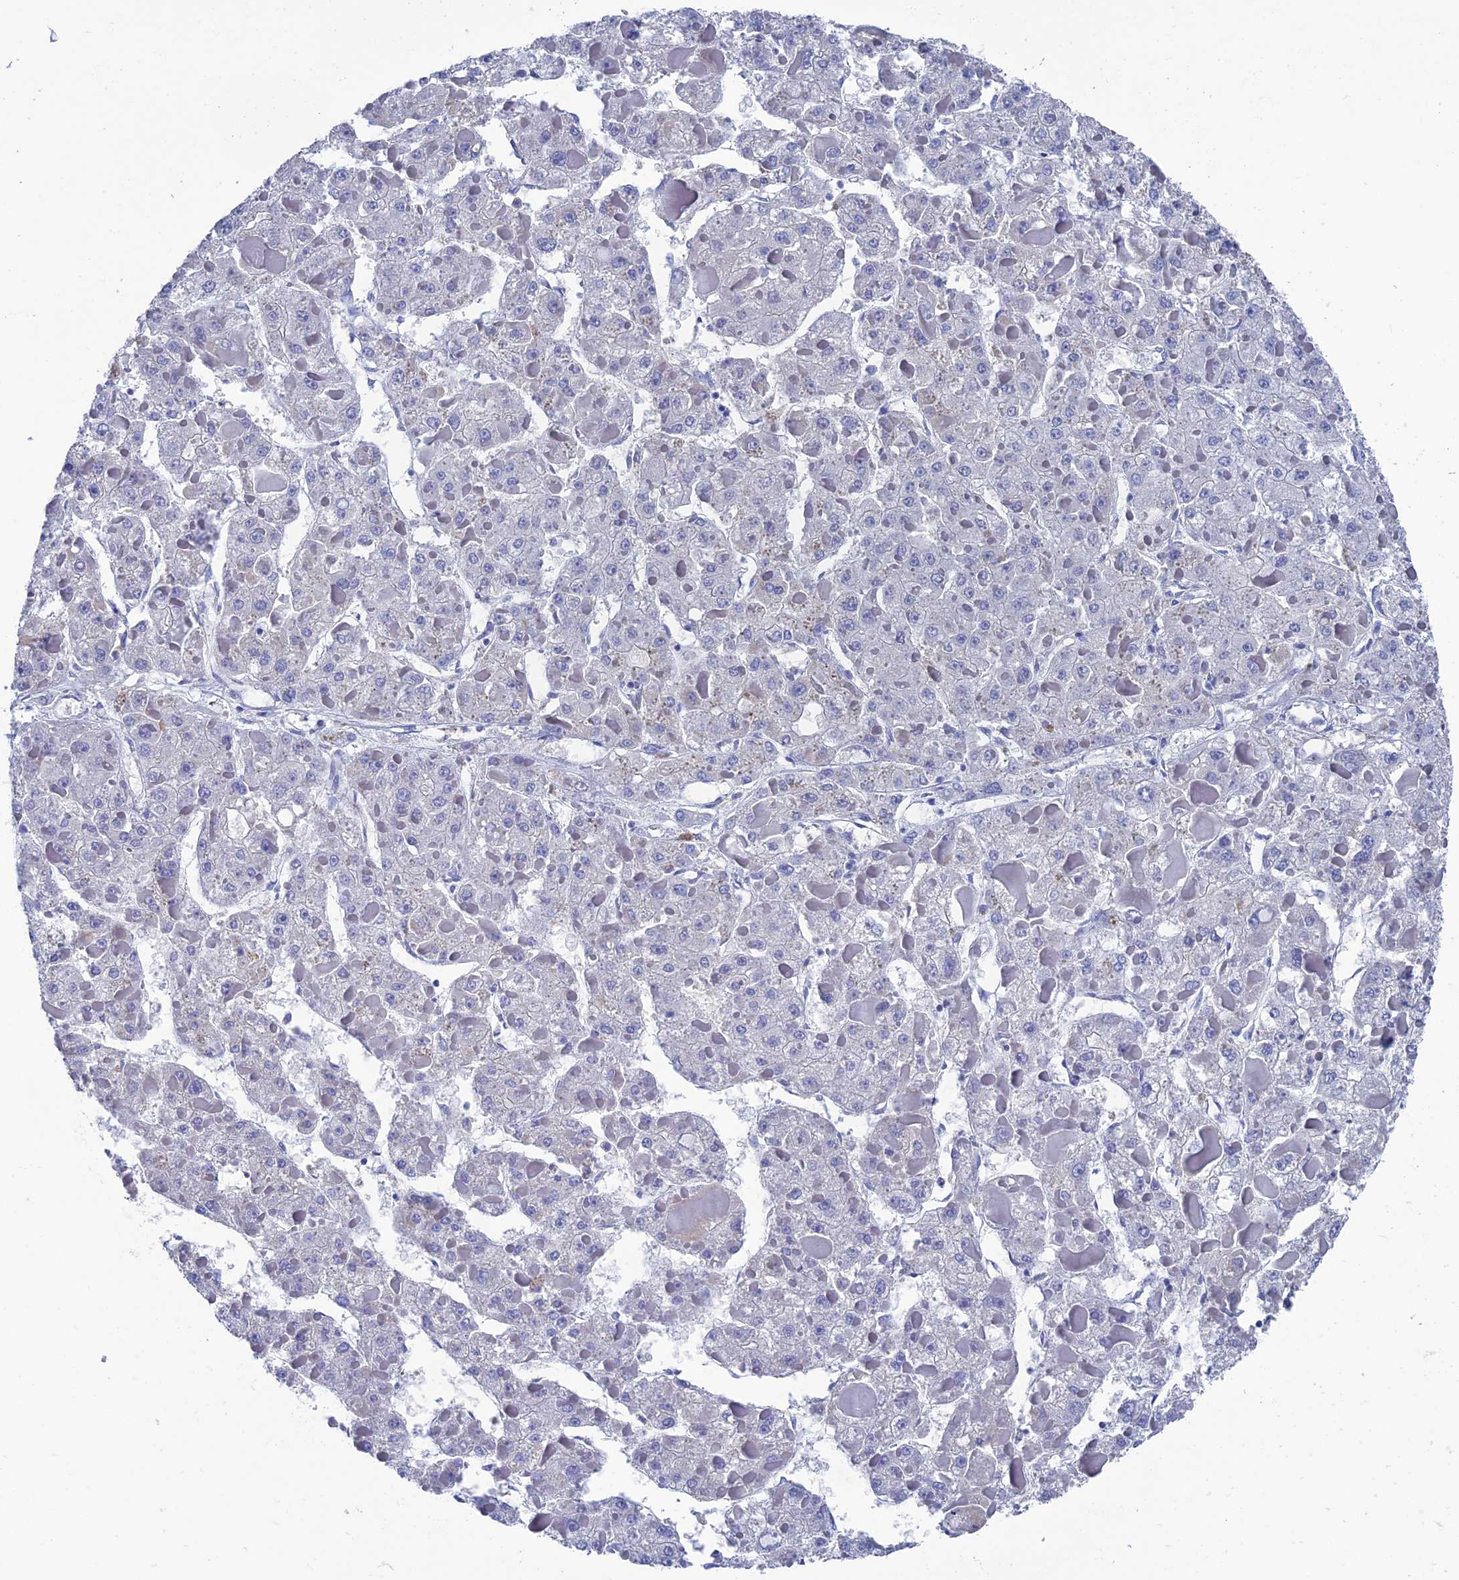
{"staining": {"intensity": "negative", "quantity": "none", "location": "none"}, "tissue": "liver cancer", "cell_type": "Tumor cells", "image_type": "cancer", "snomed": [{"axis": "morphology", "description": "Carcinoma, Hepatocellular, NOS"}, {"axis": "topography", "description": "Liver"}], "caption": "The IHC micrograph has no significant staining in tumor cells of liver hepatocellular carcinoma tissue. (DAB (3,3'-diaminobenzidine) immunohistochemistry (IHC), high magnification).", "gene": "TYROBP", "patient": {"sex": "female", "age": 73}}